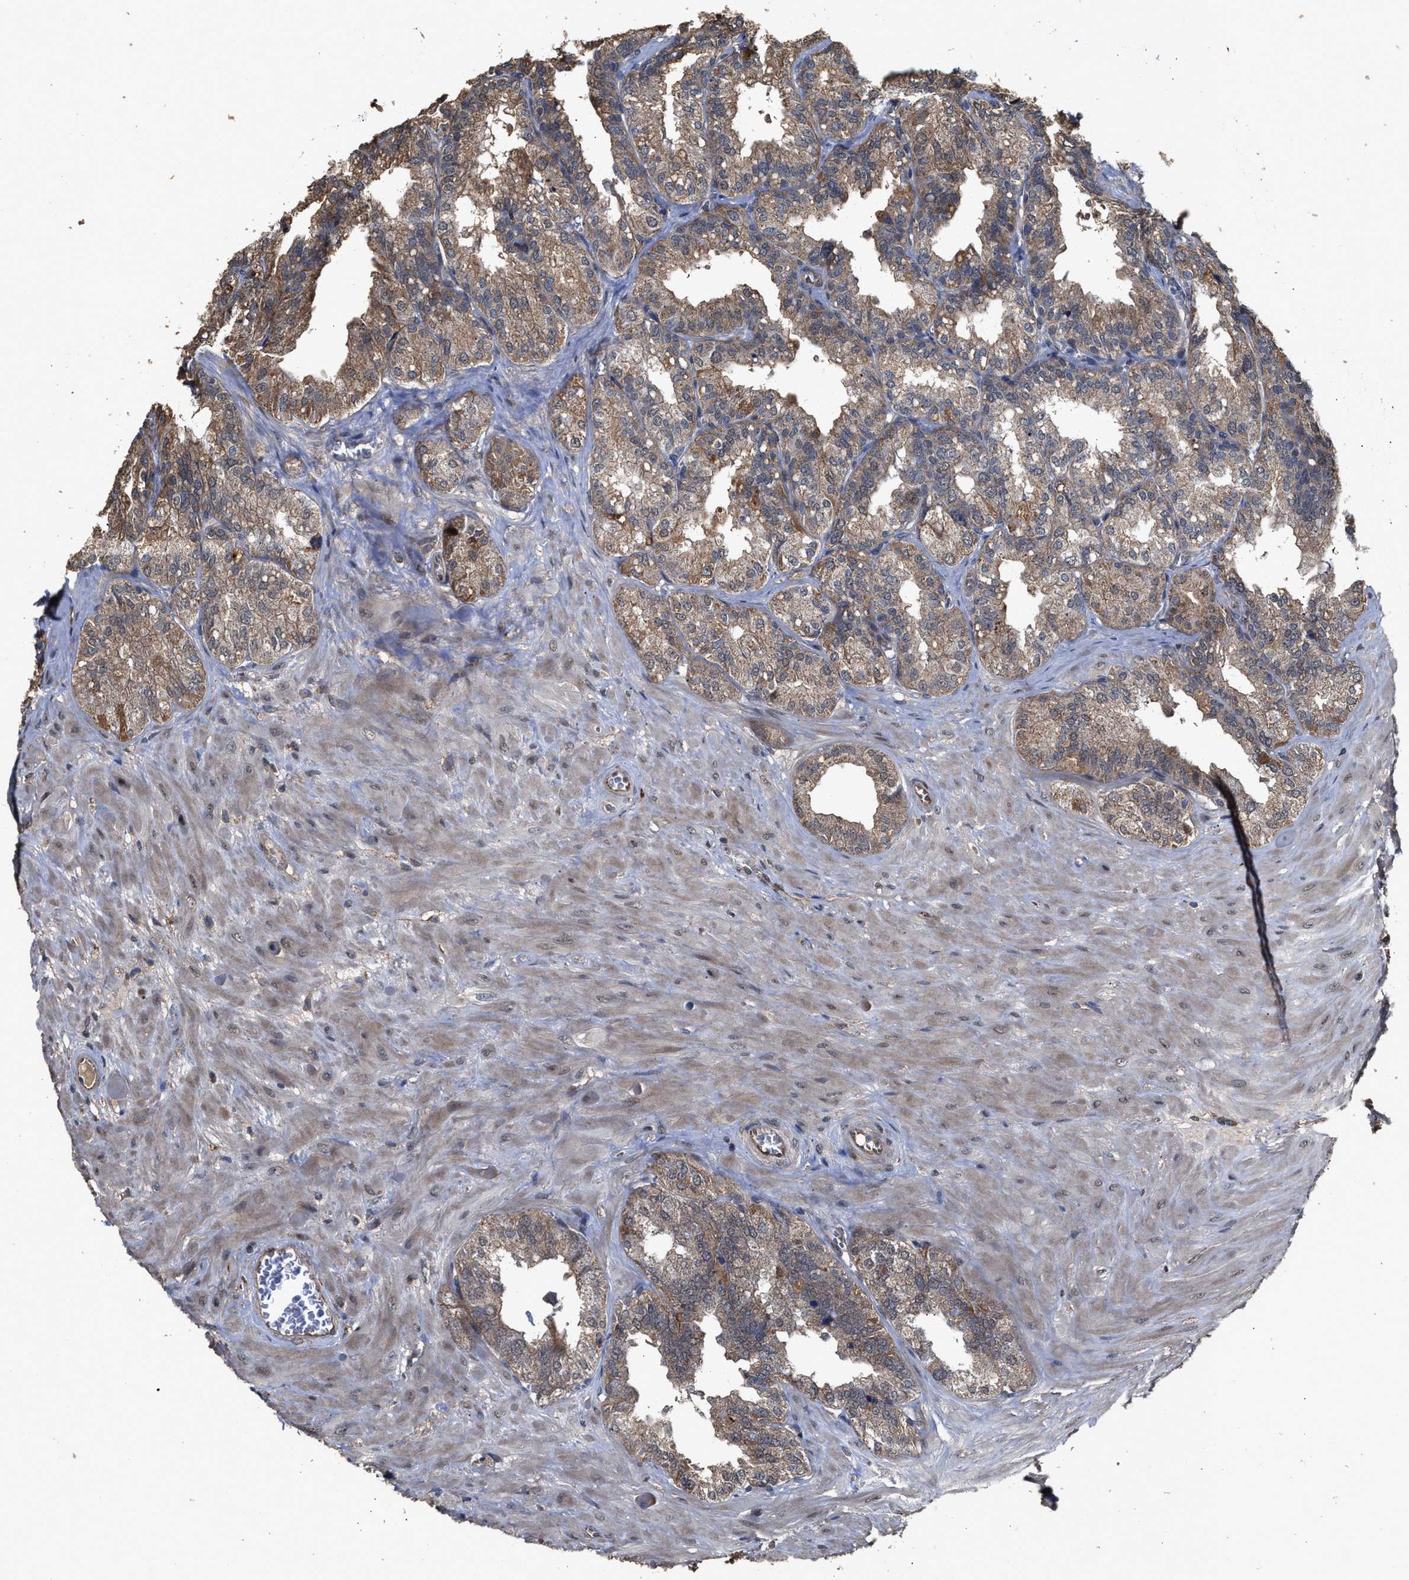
{"staining": {"intensity": "moderate", "quantity": ">75%", "location": "cytoplasmic/membranous"}, "tissue": "seminal vesicle", "cell_type": "Glandular cells", "image_type": "normal", "snomed": [{"axis": "morphology", "description": "Normal tissue, NOS"}, {"axis": "topography", "description": "Prostate"}, {"axis": "topography", "description": "Seminal veicle"}], "caption": "Seminal vesicle stained for a protein (brown) demonstrates moderate cytoplasmic/membranous positive expression in about >75% of glandular cells.", "gene": "ZNHIT6", "patient": {"sex": "male", "age": 51}}